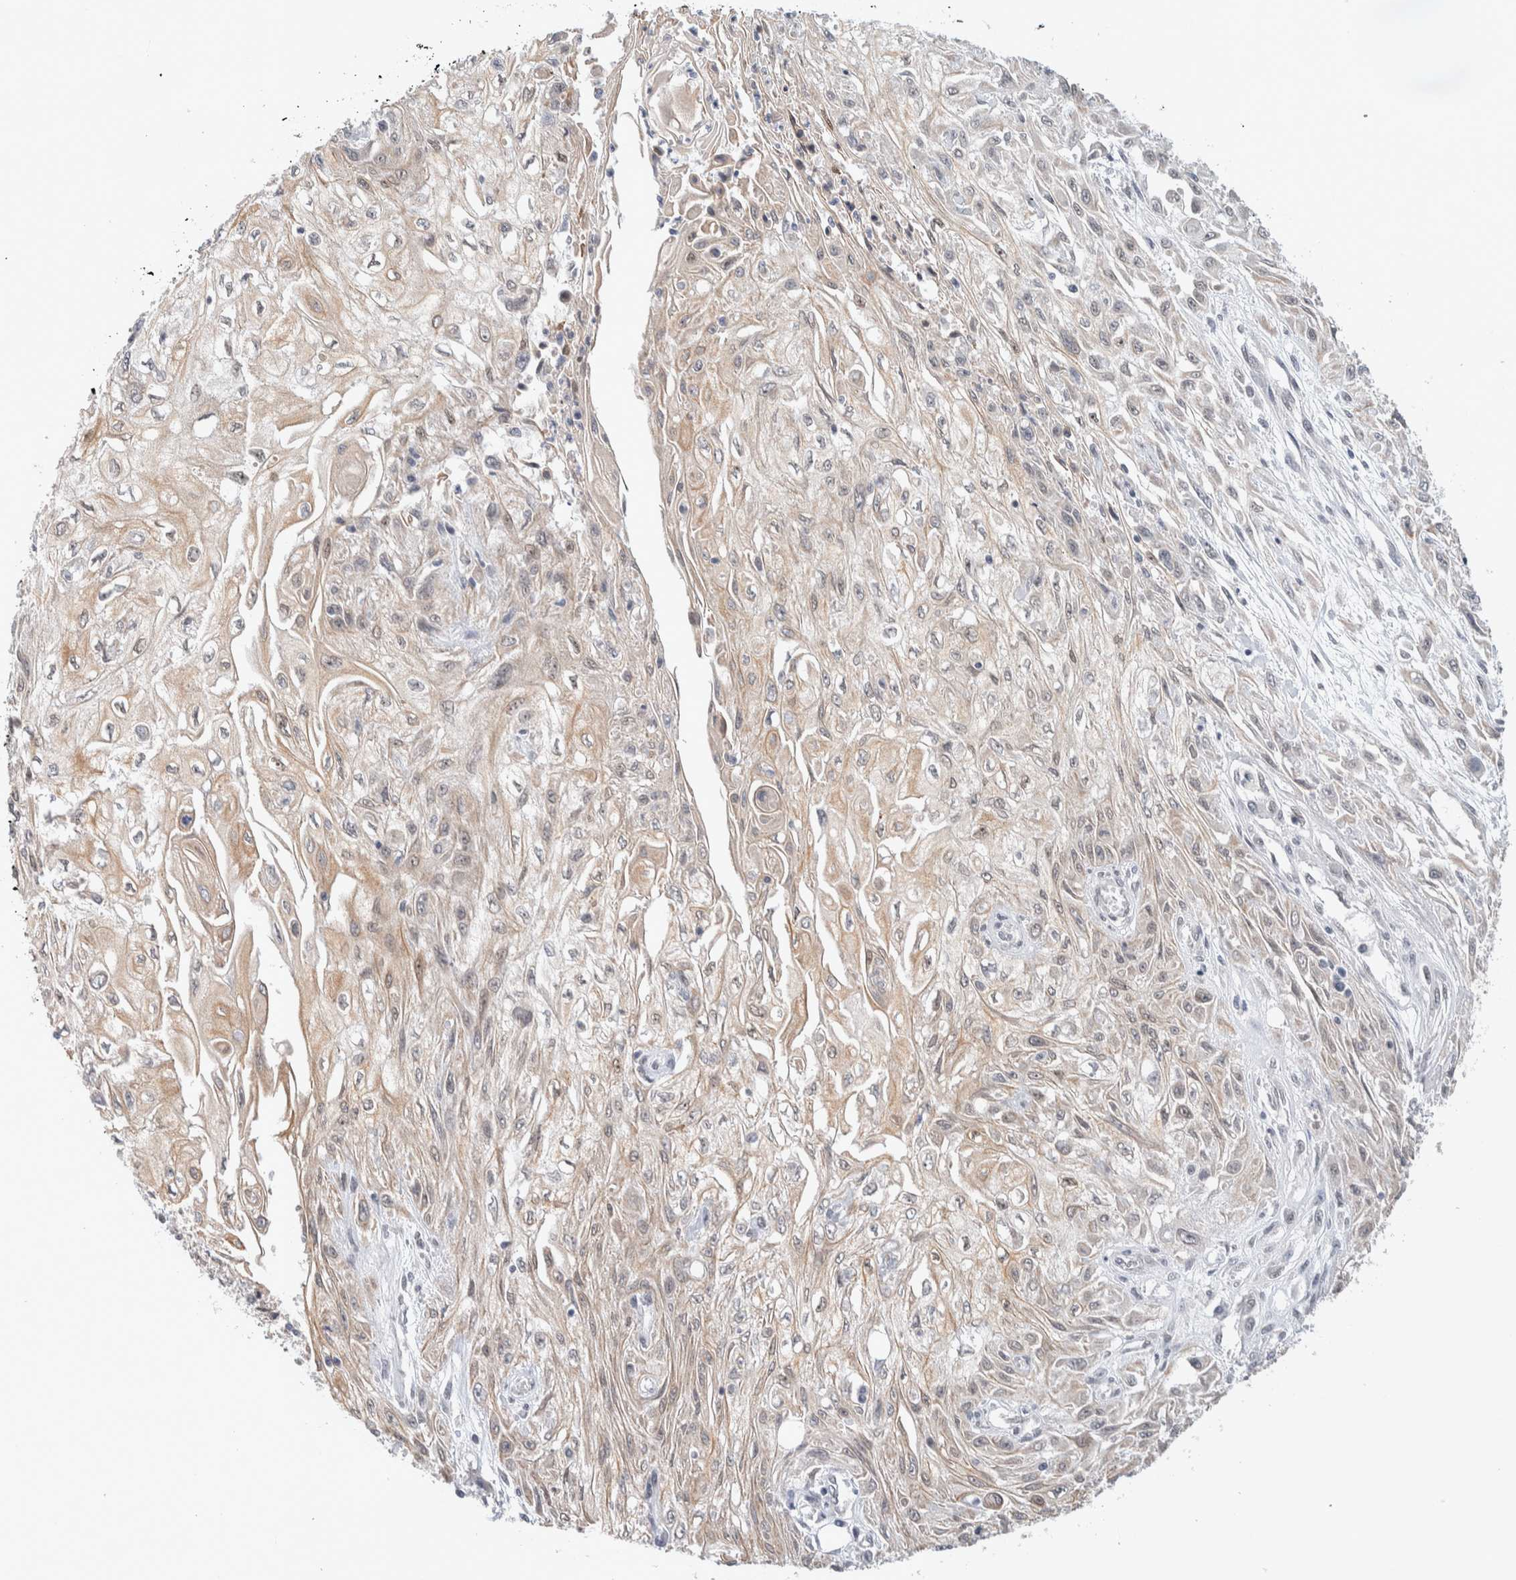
{"staining": {"intensity": "weak", "quantity": ">75%", "location": "cytoplasmic/membranous"}, "tissue": "skin cancer", "cell_type": "Tumor cells", "image_type": "cancer", "snomed": [{"axis": "morphology", "description": "Squamous cell carcinoma, NOS"}, {"axis": "morphology", "description": "Squamous cell carcinoma, metastatic, NOS"}, {"axis": "topography", "description": "Skin"}, {"axis": "topography", "description": "Lymph node"}], "caption": "An image of human skin cancer stained for a protein shows weak cytoplasmic/membranous brown staining in tumor cells.", "gene": "CRAT", "patient": {"sex": "male", "age": 75}}